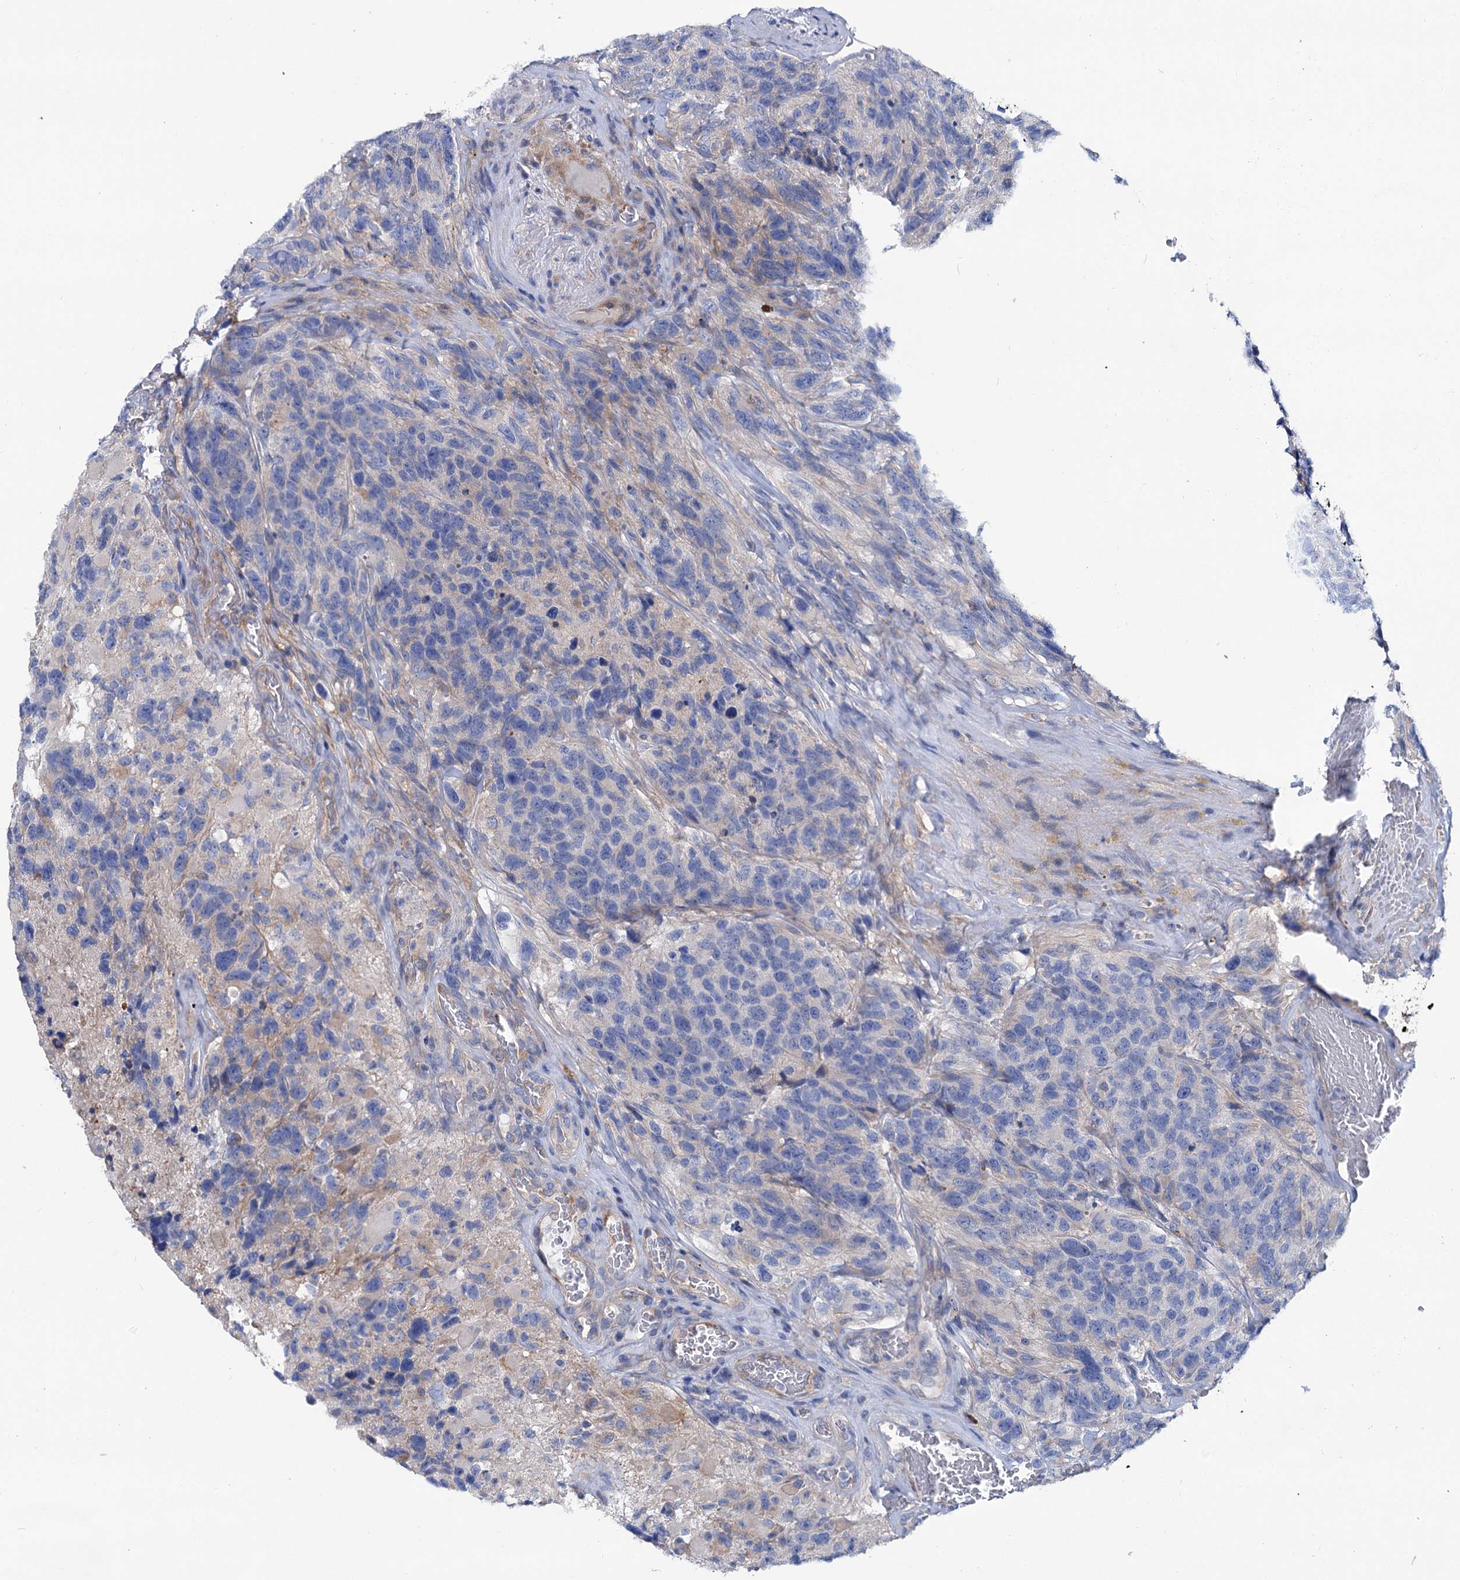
{"staining": {"intensity": "negative", "quantity": "none", "location": "none"}, "tissue": "glioma", "cell_type": "Tumor cells", "image_type": "cancer", "snomed": [{"axis": "morphology", "description": "Glioma, malignant, High grade"}, {"axis": "topography", "description": "Brain"}], "caption": "Glioma was stained to show a protein in brown. There is no significant expression in tumor cells.", "gene": "TRIM55", "patient": {"sex": "male", "age": 69}}